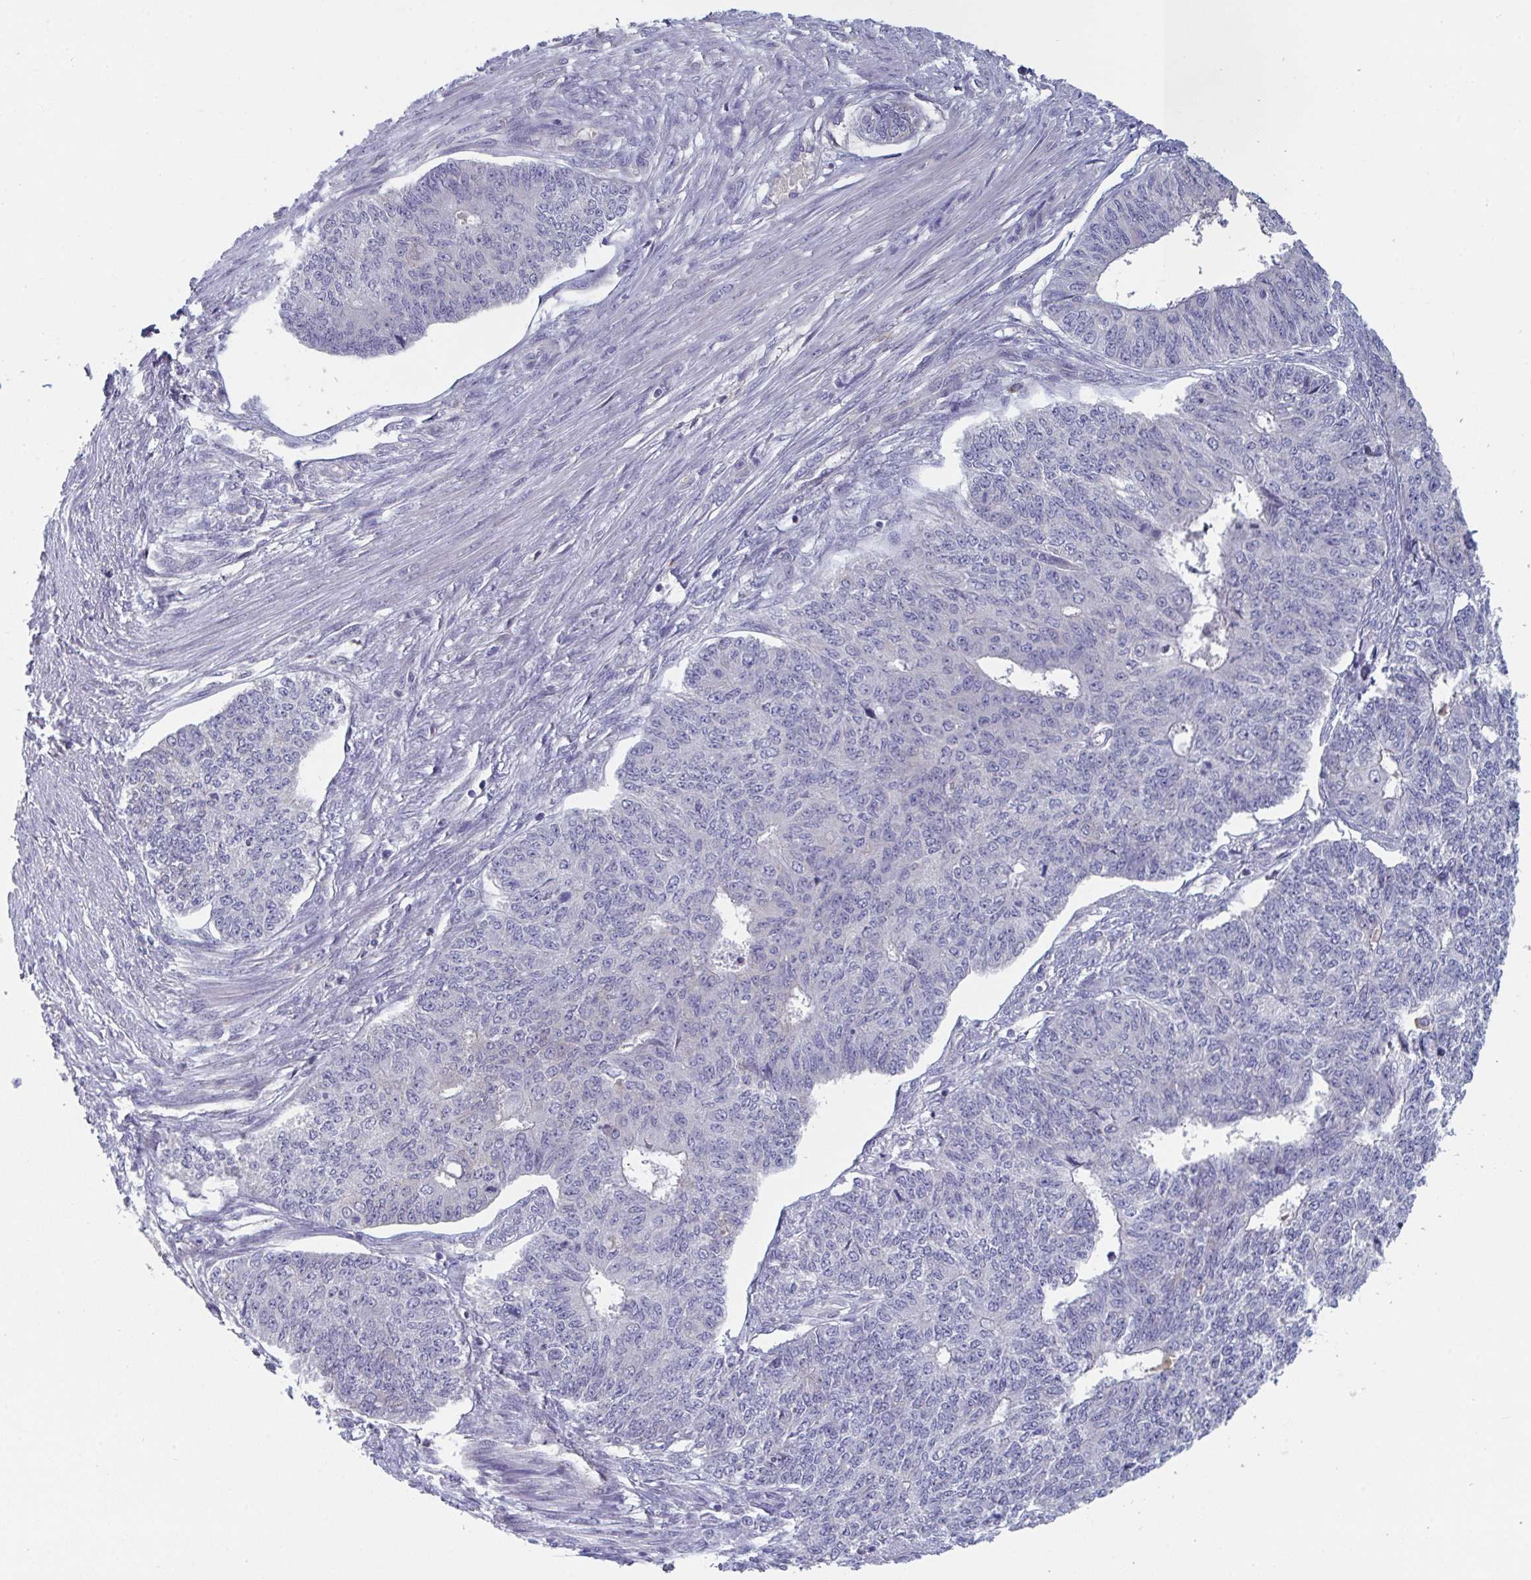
{"staining": {"intensity": "negative", "quantity": "none", "location": "none"}, "tissue": "endometrial cancer", "cell_type": "Tumor cells", "image_type": "cancer", "snomed": [{"axis": "morphology", "description": "Adenocarcinoma, NOS"}, {"axis": "topography", "description": "Endometrium"}], "caption": "Protein analysis of endometrial cancer displays no significant staining in tumor cells.", "gene": "HGFAC", "patient": {"sex": "female", "age": 32}}